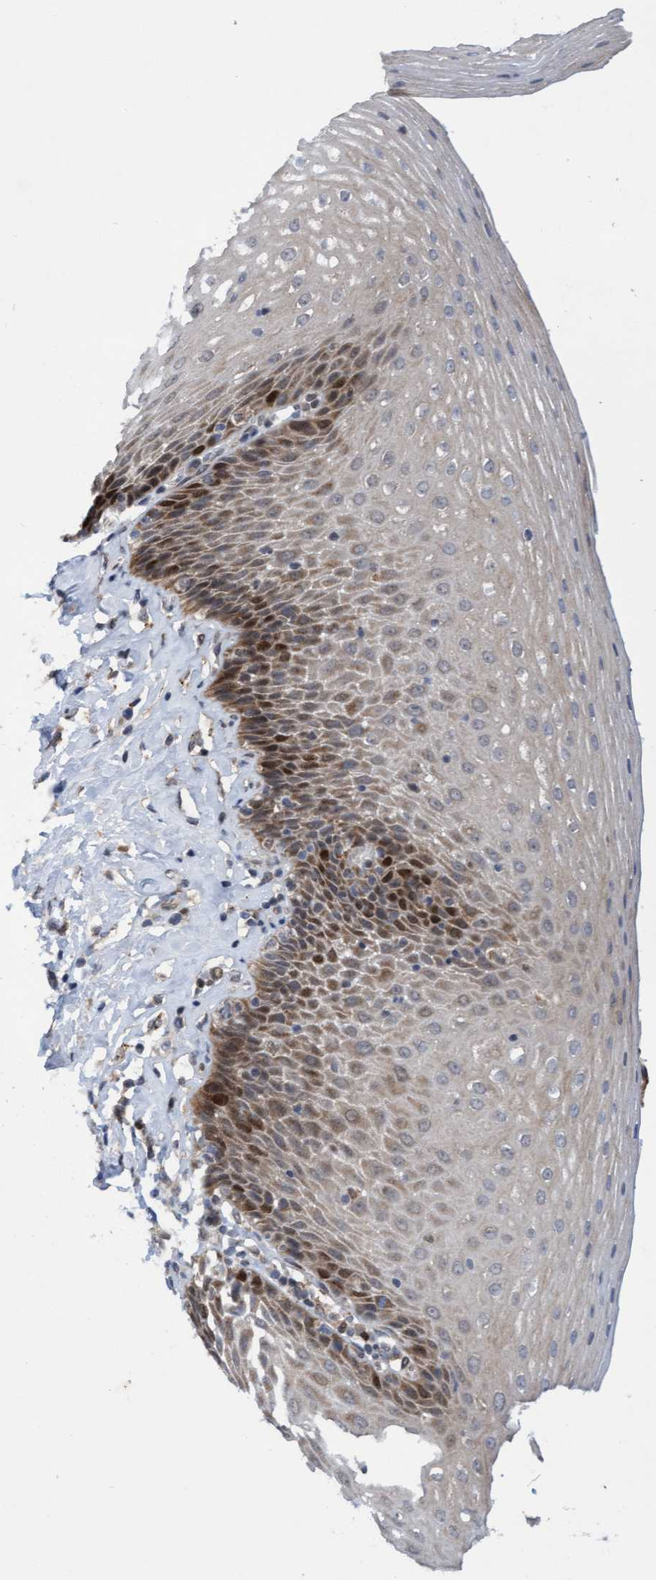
{"staining": {"intensity": "moderate", "quantity": "25%-75%", "location": "cytoplasmic/membranous,nuclear"}, "tissue": "esophagus", "cell_type": "Squamous epithelial cells", "image_type": "normal", "snomed": [{"axis": "morphology", "description": "Normal tissue, NOS"}, {"axis": "topography", "description": "Esophagus"}], "caption": "The photomicrograph displays immunohistochemical staining of unremarkable esophagus. There is moderate cytoplasmic/membranous,nuclear expression is appreciated in approximately 25%-75% of squamous epithelial cells. (brown staining indicates protein expression, while blue staining denotes nuclei).", "gene": "TANC2", "patient": {"sex": "female", "age": 61}}